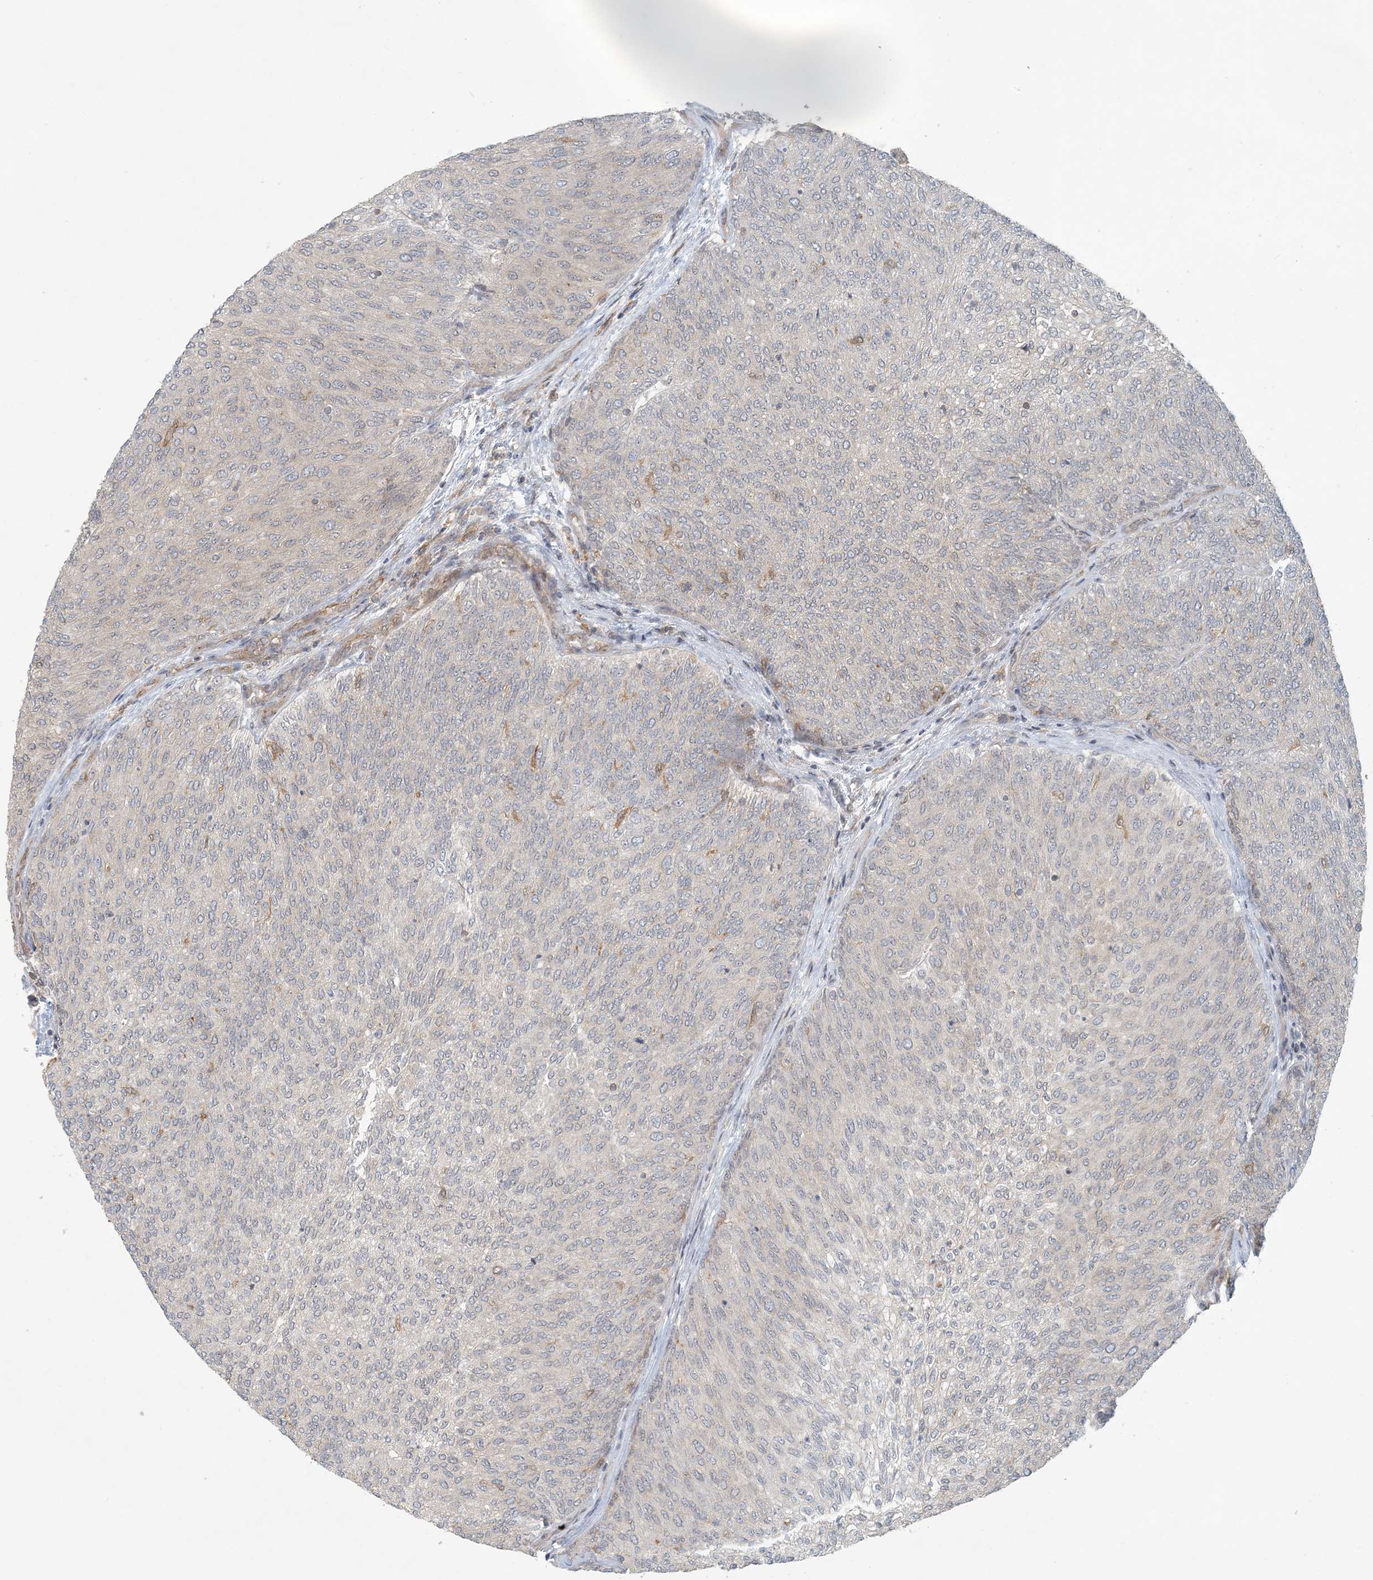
{"staining": {"intensity": "negative", "quantity": "none", "location": "none"}, "tissue": "urothelial cancer", "cell_type": "Tumor cells", "image_type": "cancer", "snomed": [{"axis": "morphology", "description": "Urothelial carcinoma, Low grade"}, {"axis": "topography", "description": "Urinary bladder"}], "caption": "Tumor cells are negative for protein expression in human low-grade urothelial carcinoma.", "gene": "OBI1", "patient": {"sex": "female", "age": 79}}